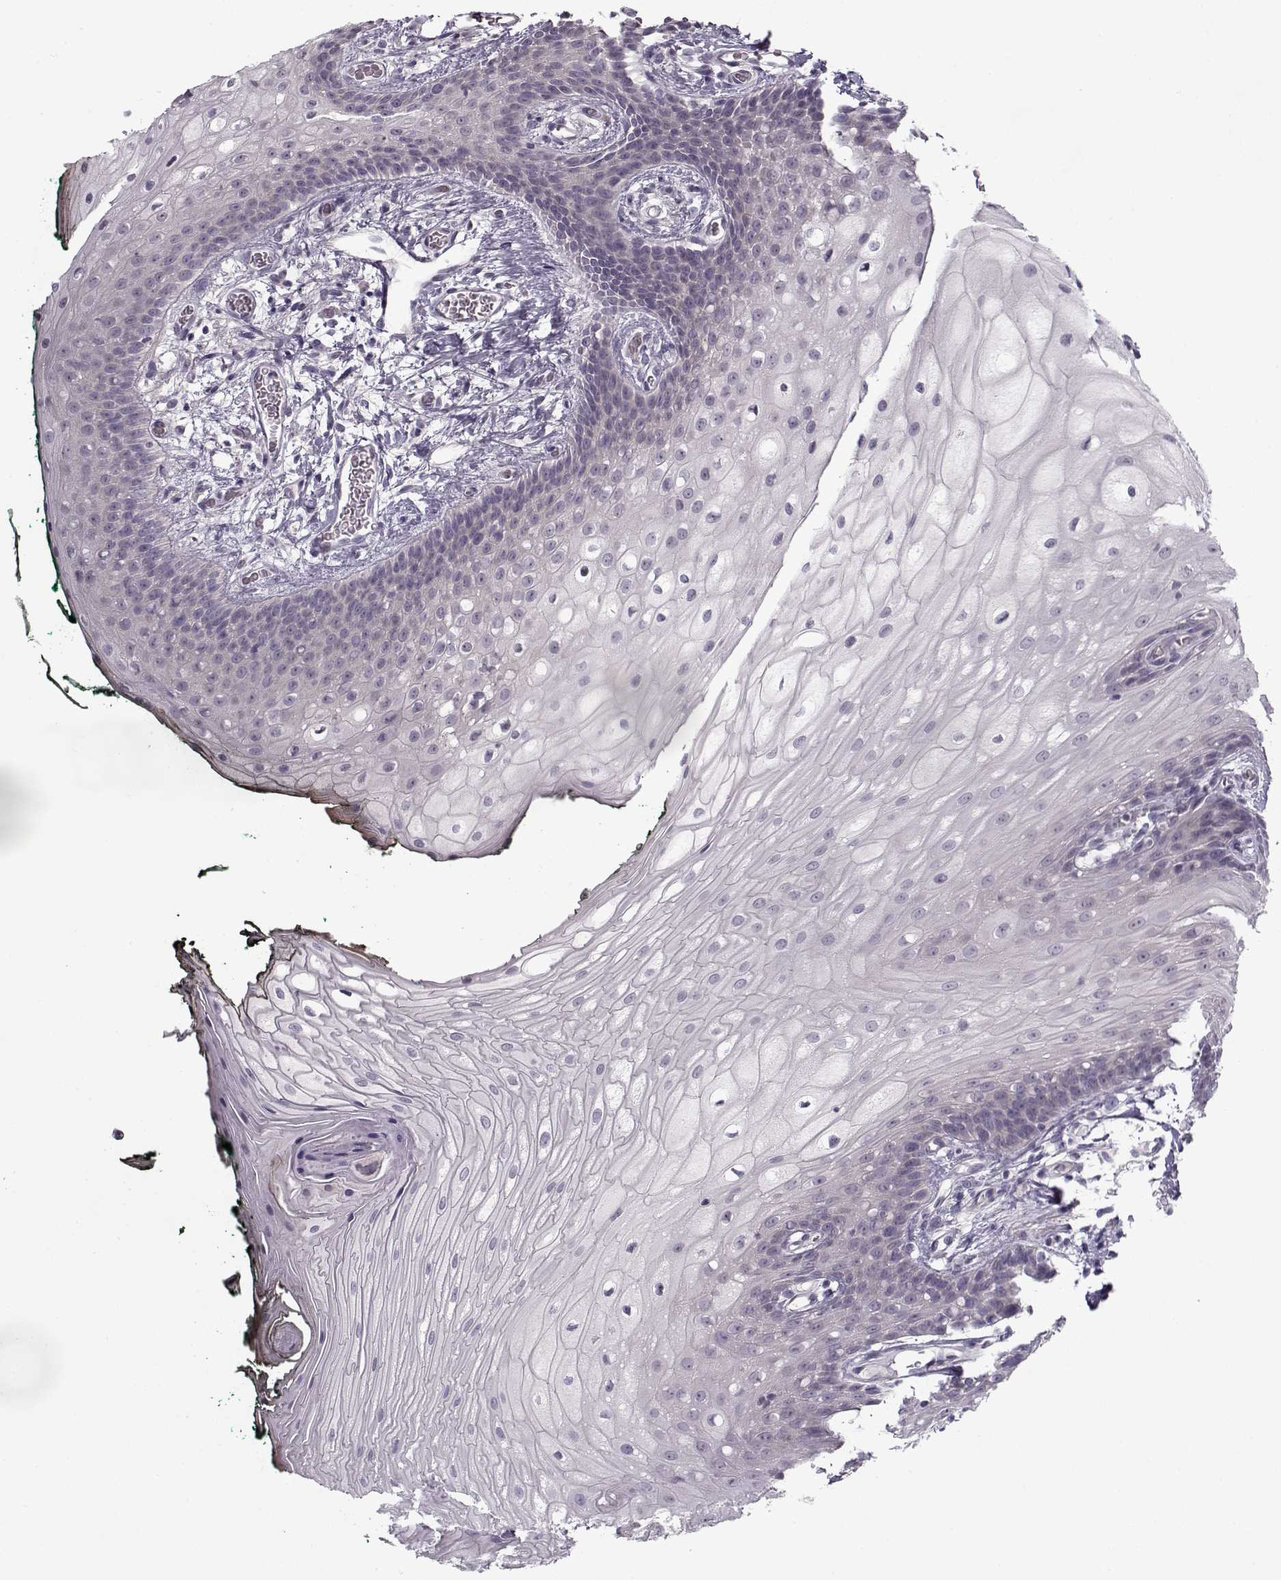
{"staining": {"intensity": "negative", "quantity": "none", "location": "none"}, "tissue": "oral mucosa", "cell_type": "Squamous epithelial cells", "image_type": "normal", "snomed": [{"axis": "morphology", "description": "Normal tissue, NOS"}, {"axis": "topography", "description": "Oral tissue"}, {"axis": "topography", "description": "Head-Neck"}], "caption": "There is no significant positivity in squamous epithelial cells of oral mucosa. (Stains: DAB (3,3'-diaminobenzidine) IHC with hematoxylin counter stain, Microscopy: brightfield microscopy at high magnification).", "gene": "PNMT", "patient": {"sex": "female", "age": 68}}